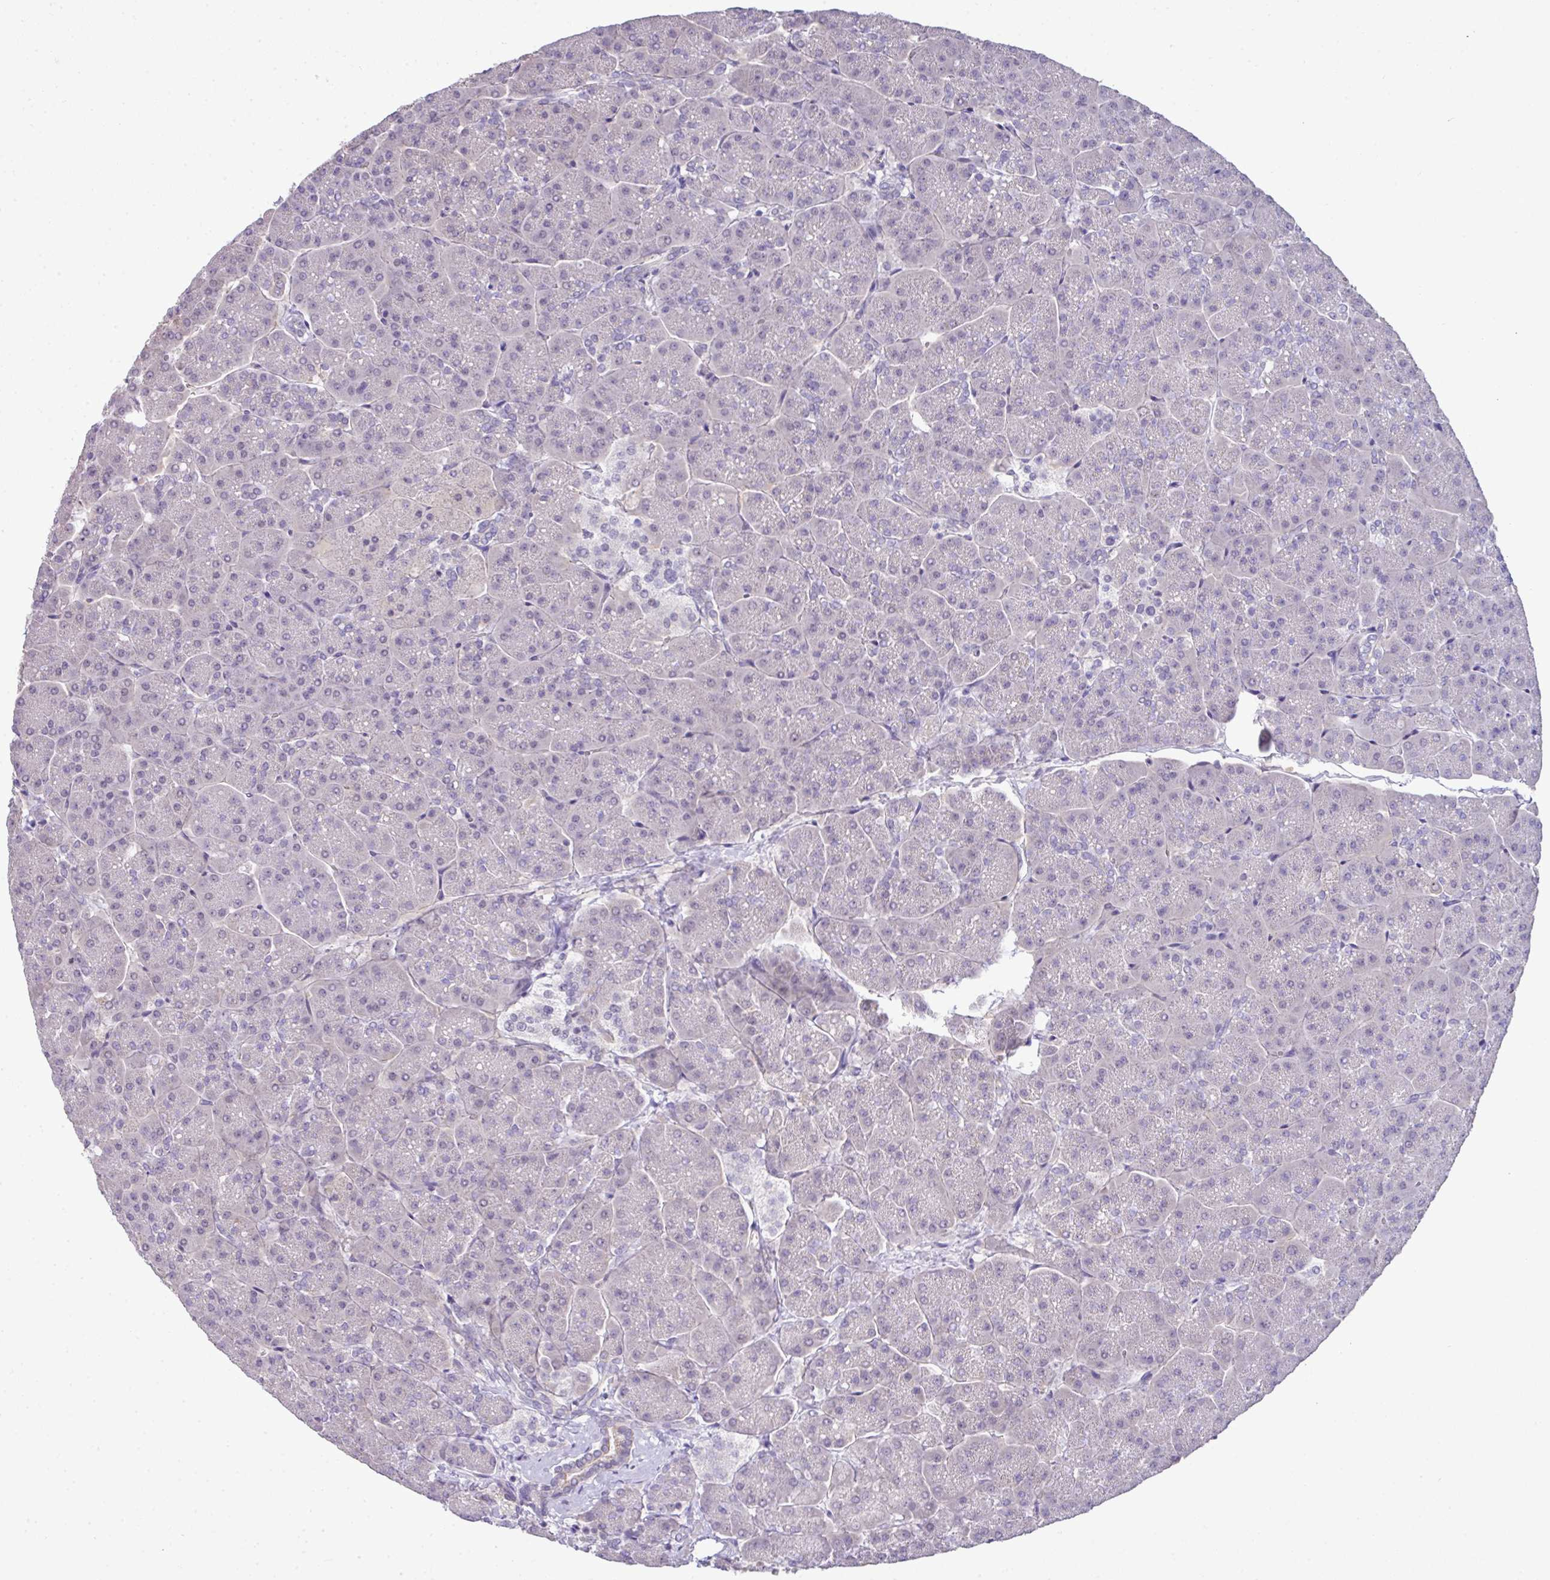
{"staining": {"intensity": "negative", "quantity": "none", "location": "none"}, "tissue": "pancreas", "cell_type": "Exocrine glandular cells", "image_type": "normal", "snomed": [{"axis": "morphology", "description": "Normal tissue, NOS"}, {"axis": "topography", "description": "Pancreas"}, {"axis": "topography", "description": "Peripheral nerve tissue"}], "caption": "Protein analysis of normal pancreas exhibits no significant staining in exocrine glandular cells.", "gene": "GCG", "patient": {"sex": "male", "age": 54}}